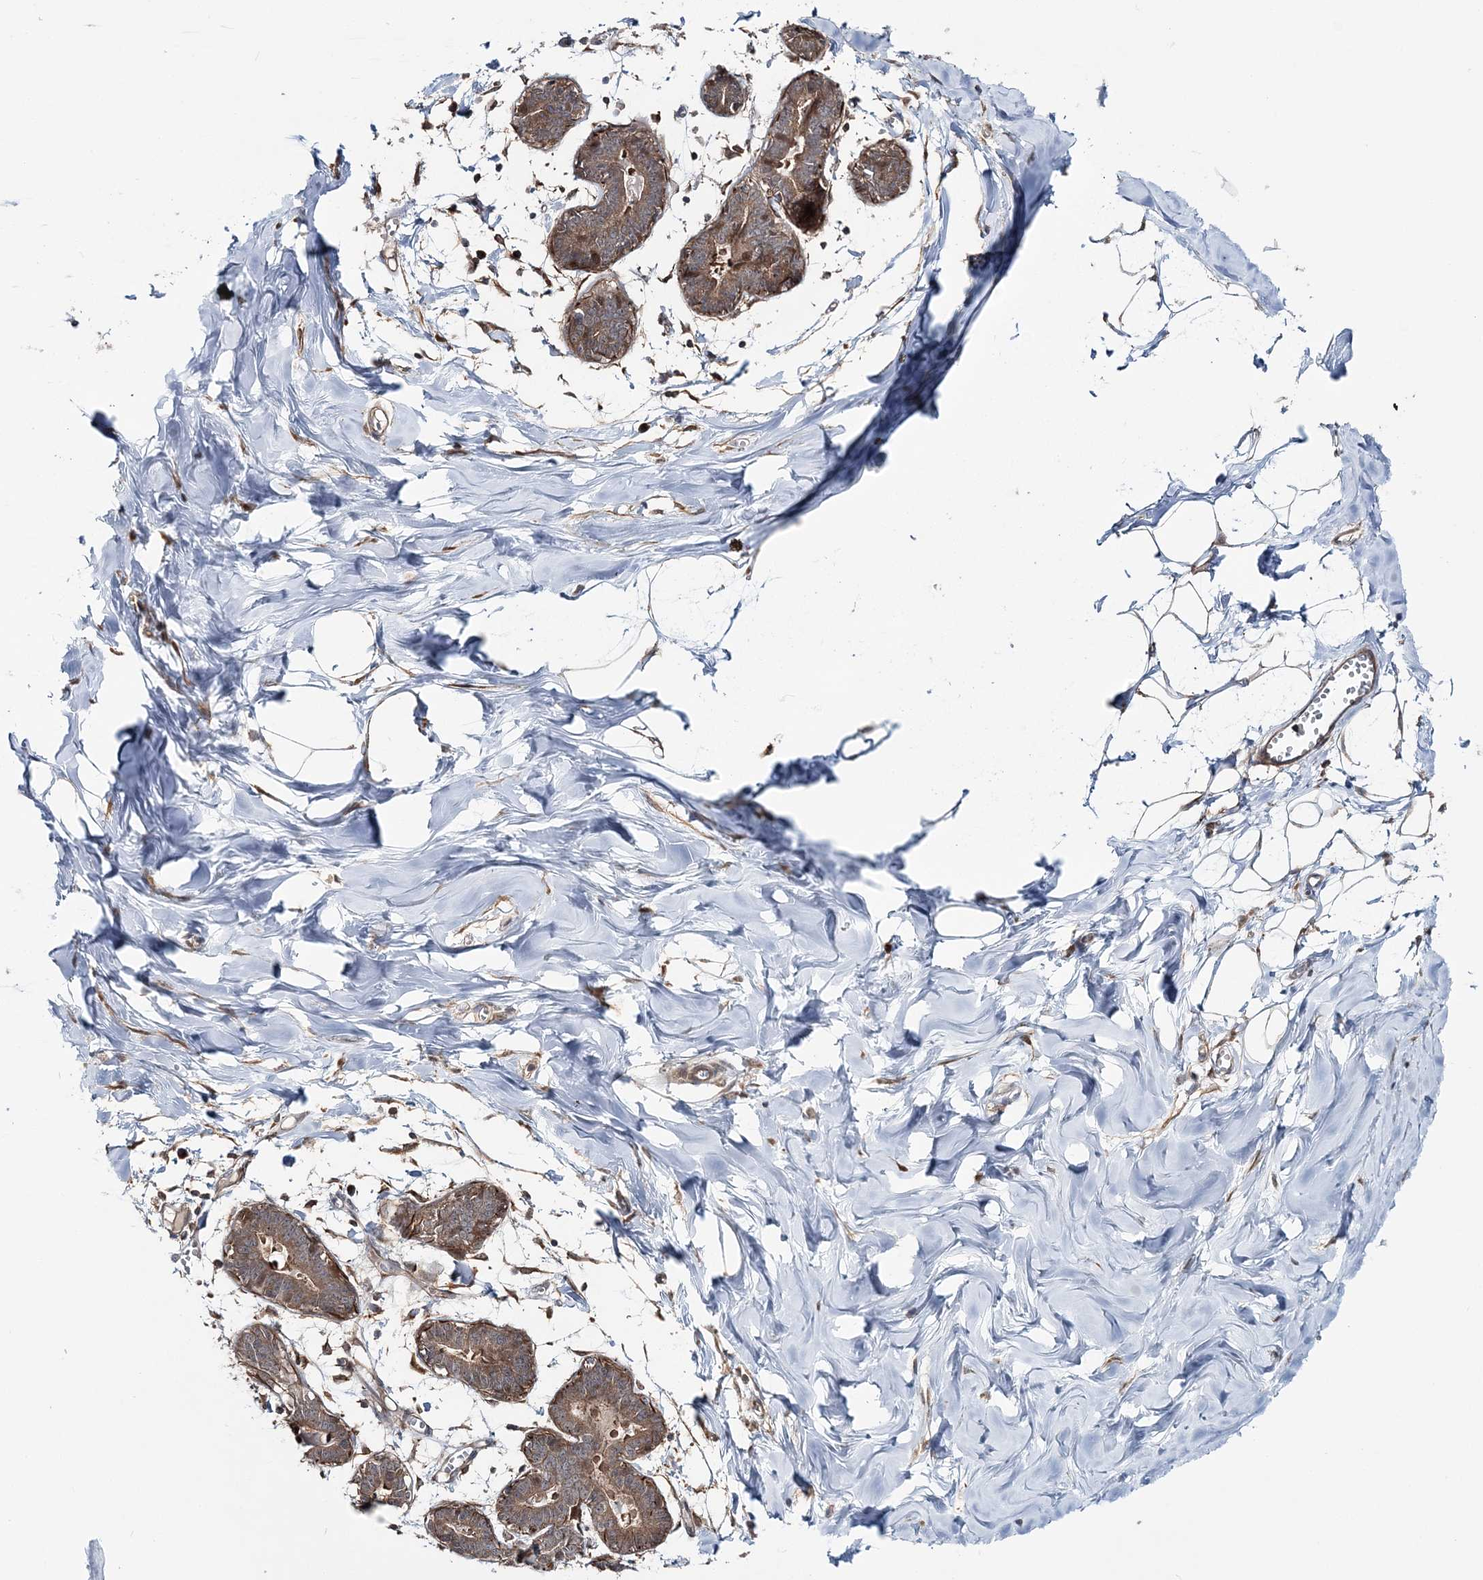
{"staining": {"intensity": "negative", "quantity": "none", "location": "none"}, "tissue": "breast", "cell_type": "Adipocytes", "image_type": "normal", "snomed": [{"axis": "morphology", "description": "Normal tissue, NOS"}, {"axis": "topography", "description": "Breast"}], "caption": "This image is of unremarkable breast stained with IHC to label a protein in brown with the nuclei are counter-stained blue. There is no expression in adipocytes. The staining is performed using DAB brown chromogen with nuclei counter-stained in using hematoxylin.", "gene": "MOCS2", "patient": {"sex": "female", "age": 27}}